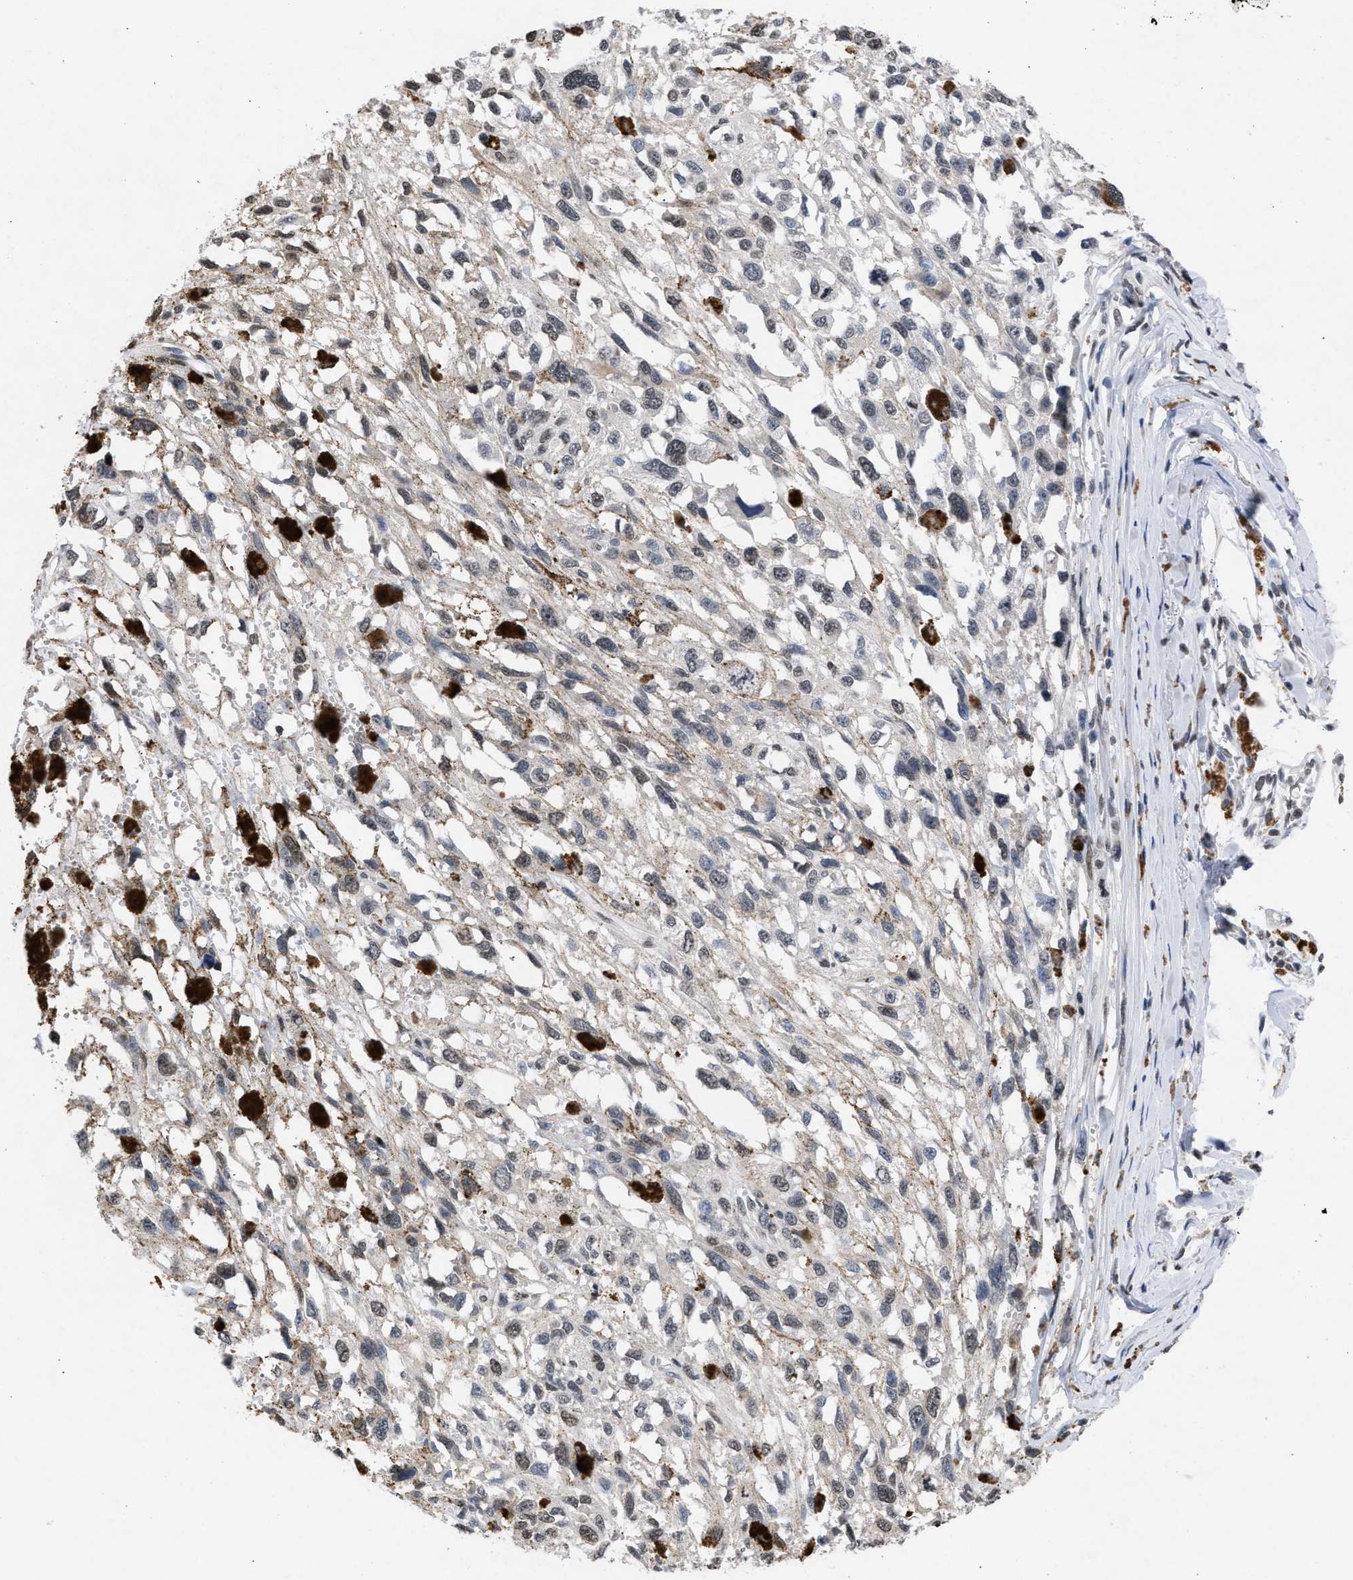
{"staining": {"intensity": "weak", "quantity": "<25%", "location": "nuclear"}, "tissue": "melanoma", "cell_type": "Tumor cells", "image_type": "cancer", "snomed": [{"axis": "morphology", "description": "Malignant melanoma, Metastatic site"}, {"axis": "topography", "description": "Lymph node"}], "caption": "Malignant melanoma (metastatic site) was stained to show a protein in brown. There is no significant expression in tumor cells. (DAB (3,3'-diaminobenzidine) IHC visualized using brightfield microscopy, high magnification).", "gene": "NUP35", "patient": {"sex": "male", "age": 59}}